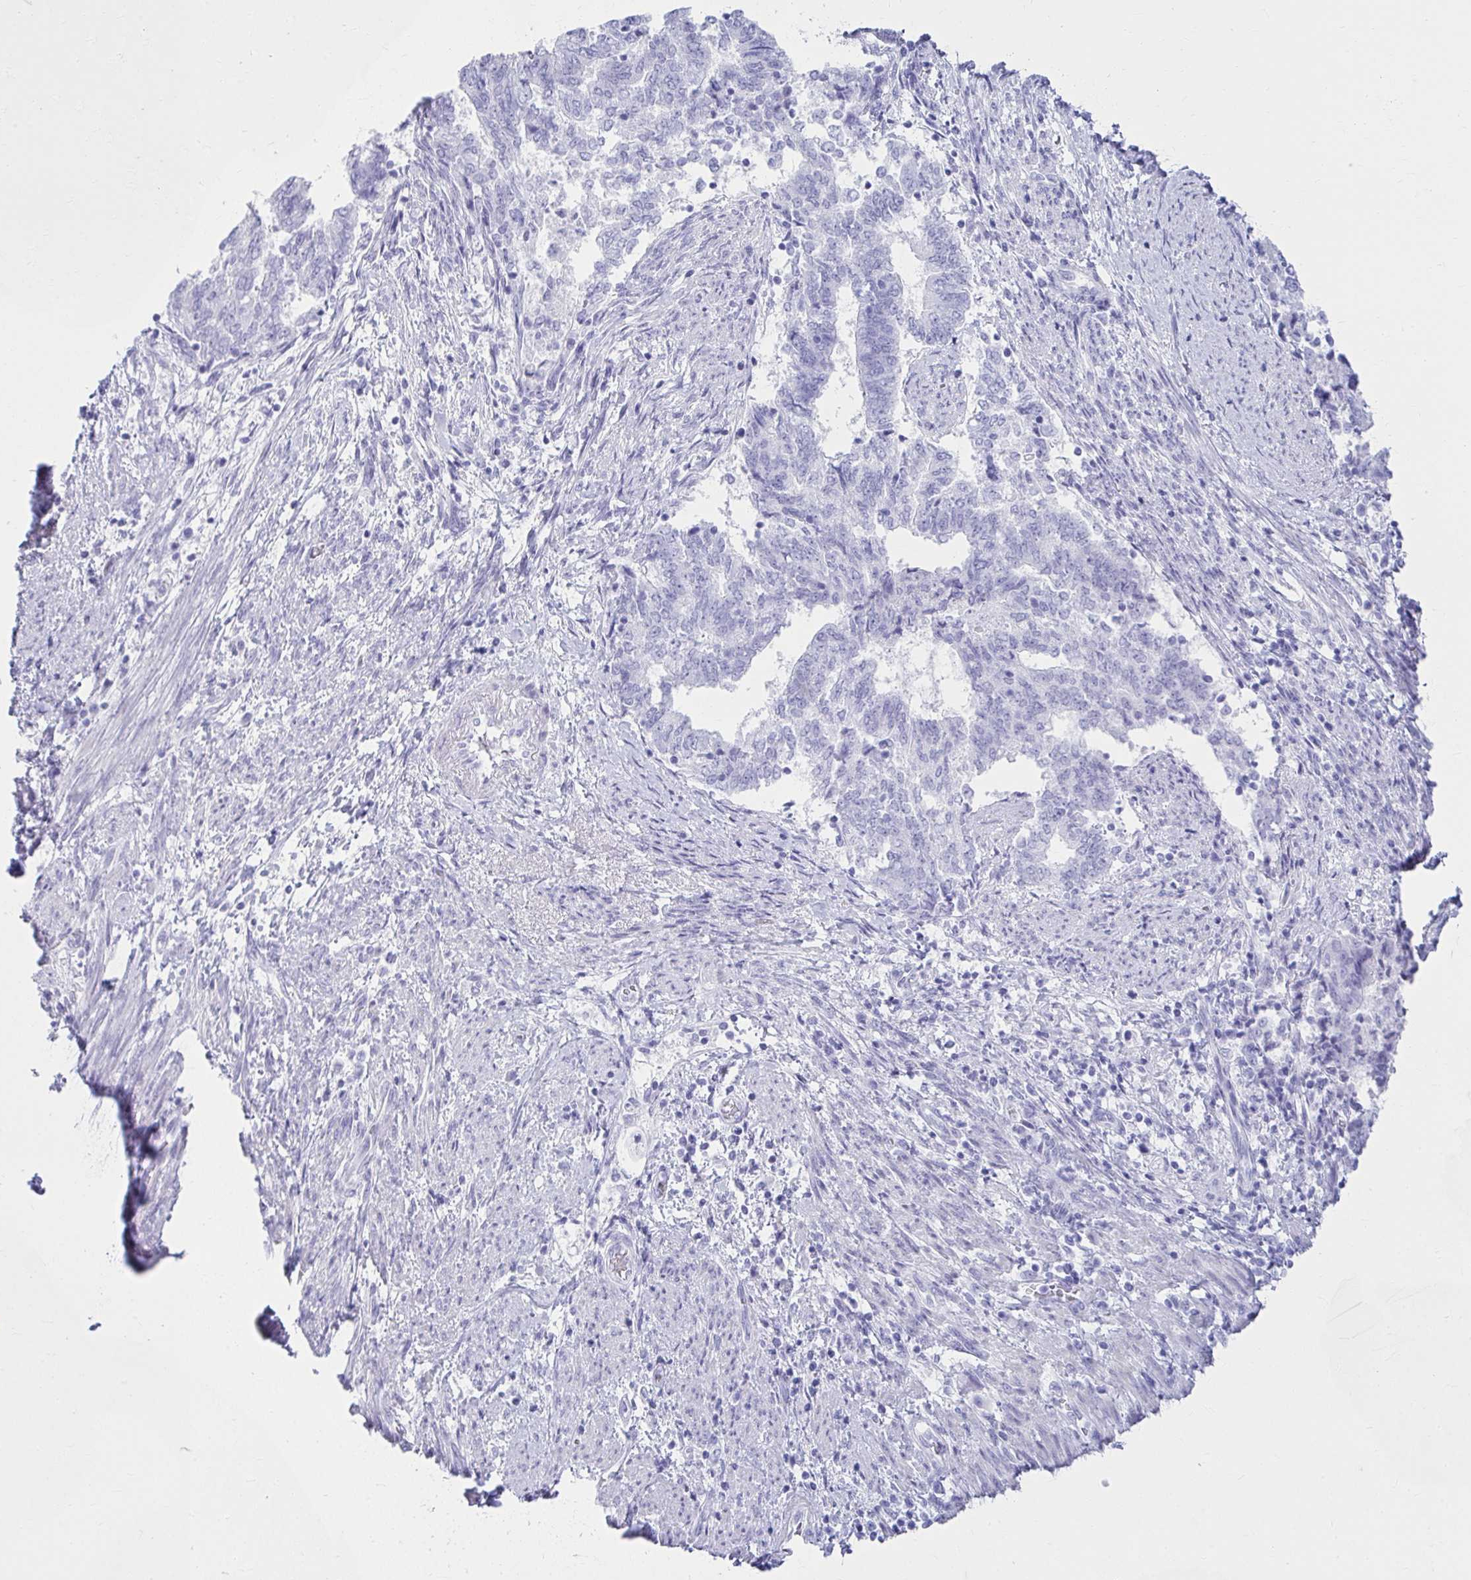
{"staining": {"intensity": "negative", "quantity": "none", "location": "none"}, "tissue": "endometrial cancer", "cell_type": "Tumor cells", "image_type": "cancer", "snomed": [{"axis": "morphology", "description": "Adenocarcinoma, NOS"}, {"axis": "topography", "description": "Endometrium"}], "caption": "Tumor cells show no significant expression in adenocarcinoma (endometrial).", "gene": "ATP4B", "patient": {"sex": "female", "age": 65}}